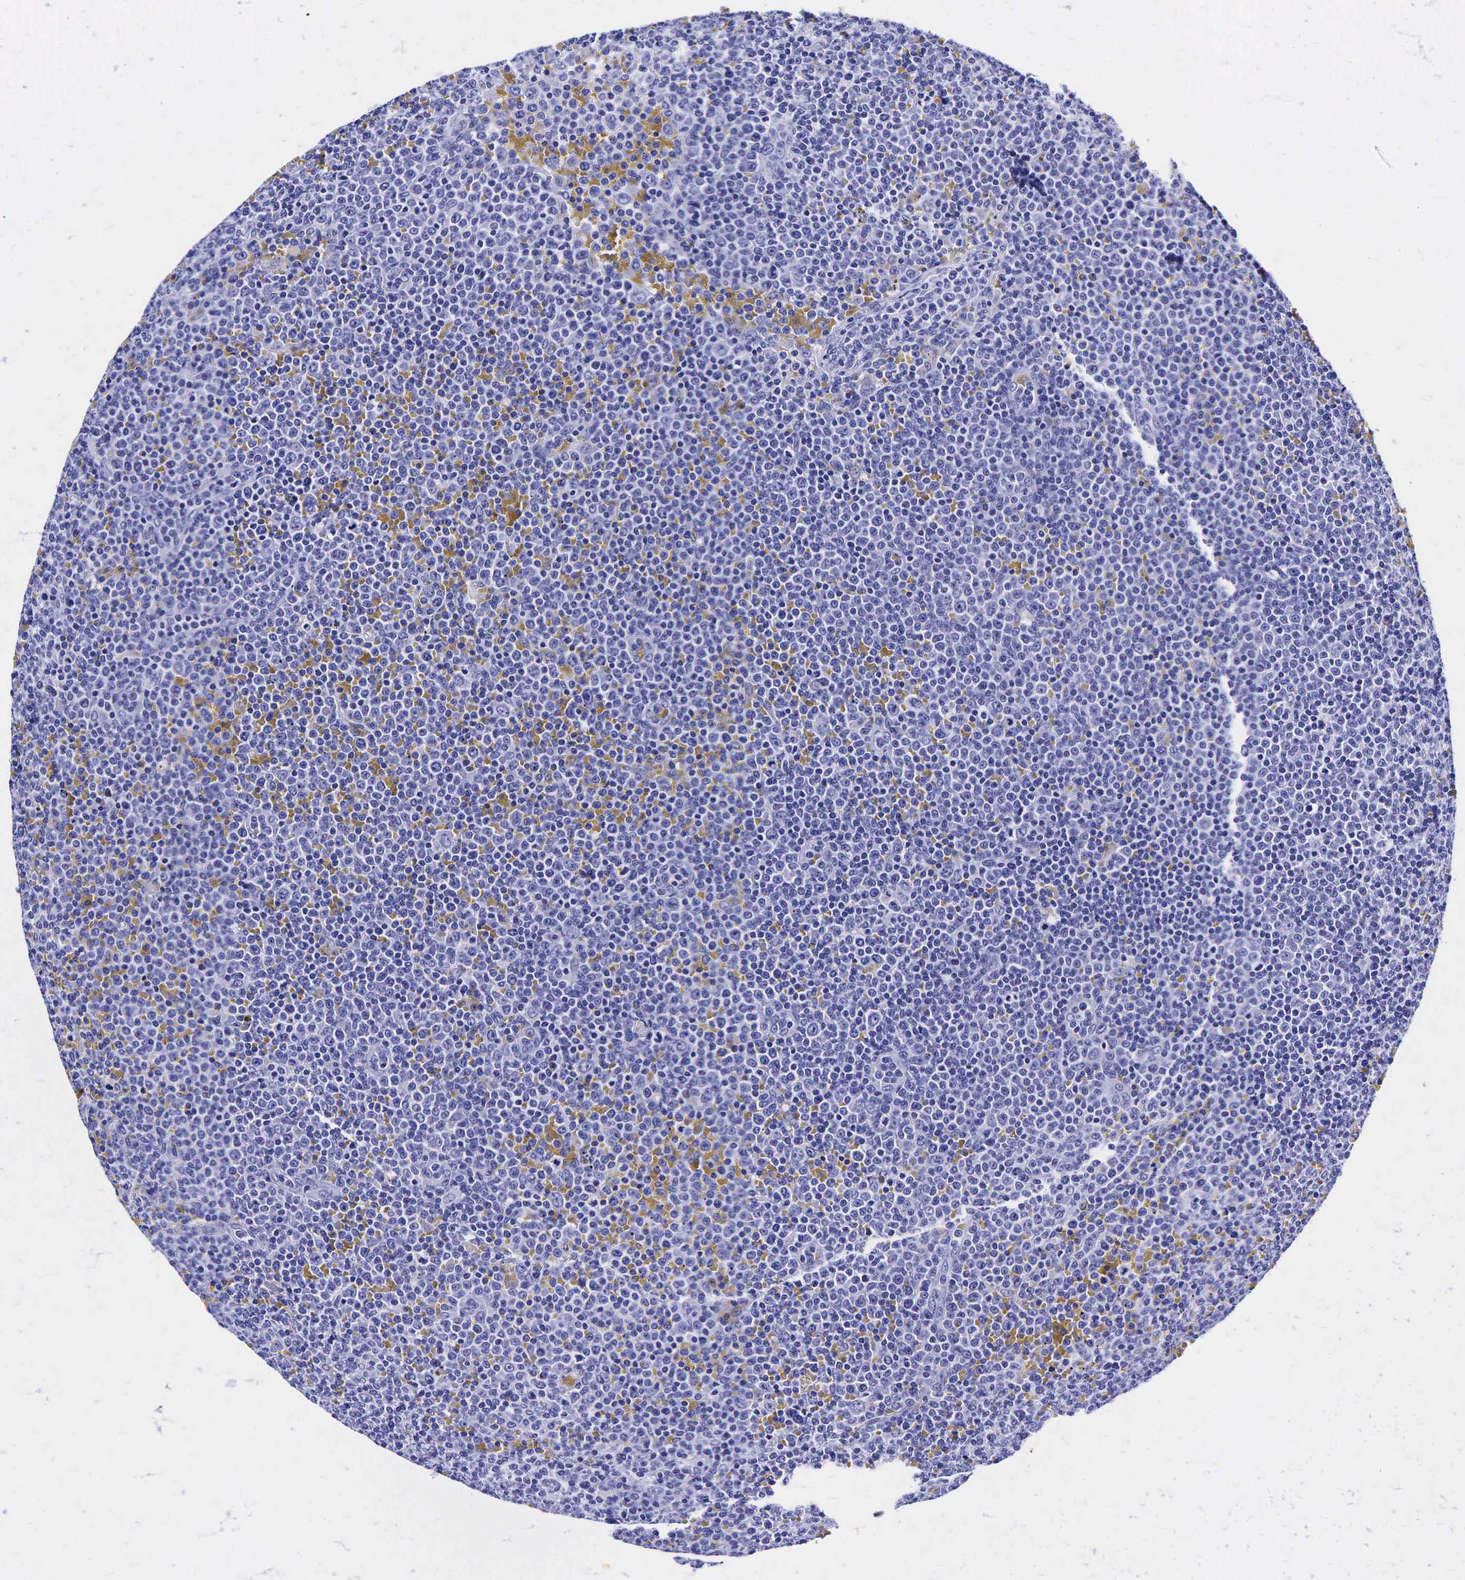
{"staining": {"intensity": "negative", "quantity": "none", "location": "none"}, "tissue": "lymphoma", "cell_type": "Tumor cells", "image_type": "cancer", "snomed": [{"axis": "morphology", "description": "Malignant lymphoma, non-Hodgkin's type, Low grade"}, {"axis": "topography", "description": "Lymph node"}], "caption": "The histopathology image exhibits no significant expression in tumor cells of low-grade malignant lymphoma, non-Hodgkin's type.", "gene": "GAST", "patient": {"sex": "male", "age": 50}}